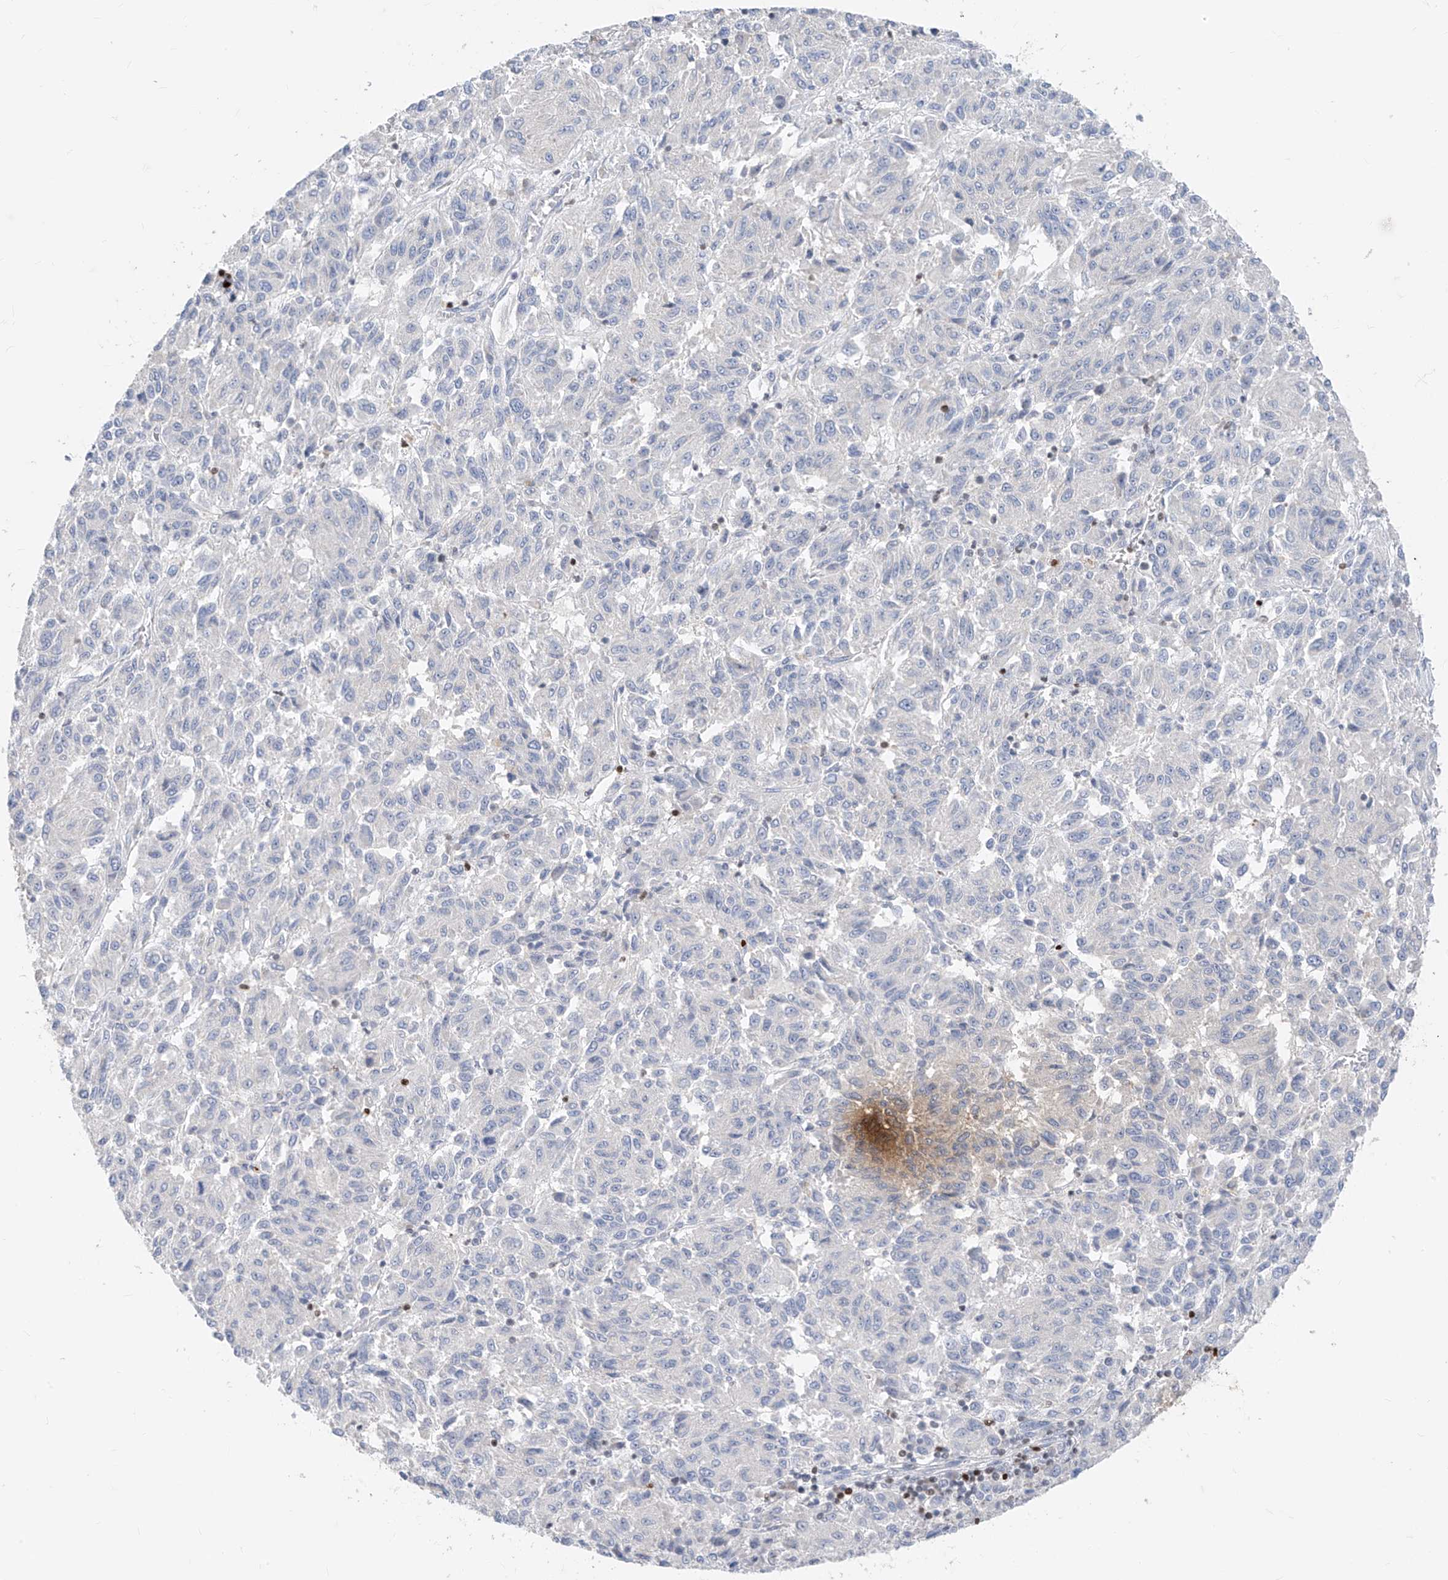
{"staining": {"intensity": "negative", "quantity": "none", "location": "none"}, "tissue": "melanoma", "cell_type": "Tumor cells", "image_type": "cancer", "snomed": [{"axis": "morphology", "description": "Malignant melanoma, Metastatic site"}, {"axis": "topography", "description": "Lung"}], "caption": "The image shows no staining of tumor cells in malignant melanoma (metastatic site). (Stains: DAB (3,3'-diaminobenzidine) IHC with hematoxylin counter stain, Microscopy: brightfield microscopy at high magnification).", "gene": "TBX21", "patient": {"sex": "male", "age": 64}}